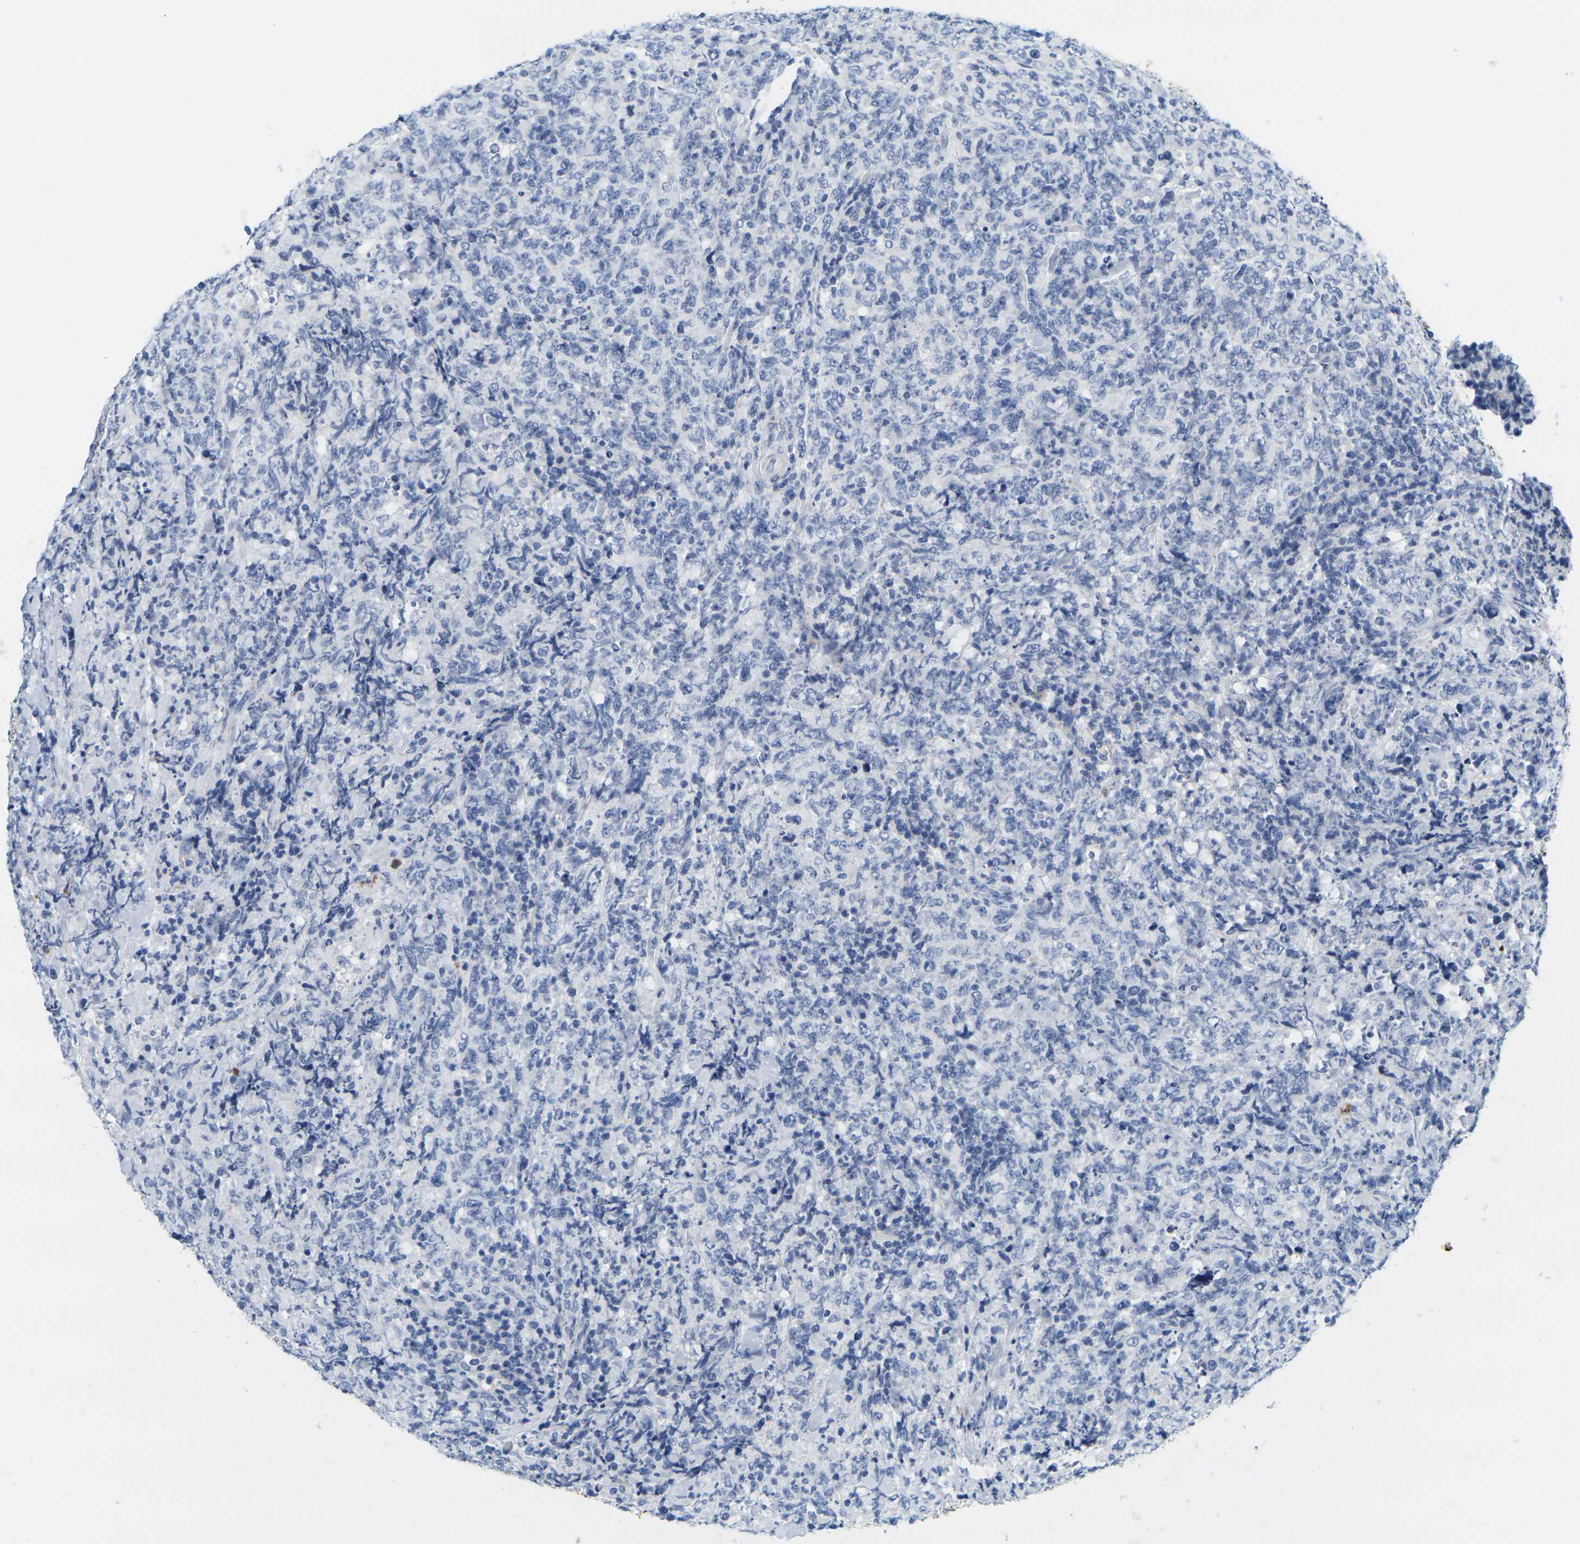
{"staining": {"intensity": "negative", "quantity": "none", "location": "none"}, "tissue": "lymphoma", "cell_type": "Tumor cells", "image_type": "cancer", "snomed": [{"axis": "morphology", "description": "Malignant lymphoma, non-Hodgkin's type, High grade"}, {"axis": "topography", "description": "Tonsil"}], "caption": "Immunohistochemical staining of malignant lymphoma, non-Hodgkin's type (high-grade) reveals no significant staining in tumor cells.", "gene": "KLK5", "patient": {"sex": "female", "age": 36}}